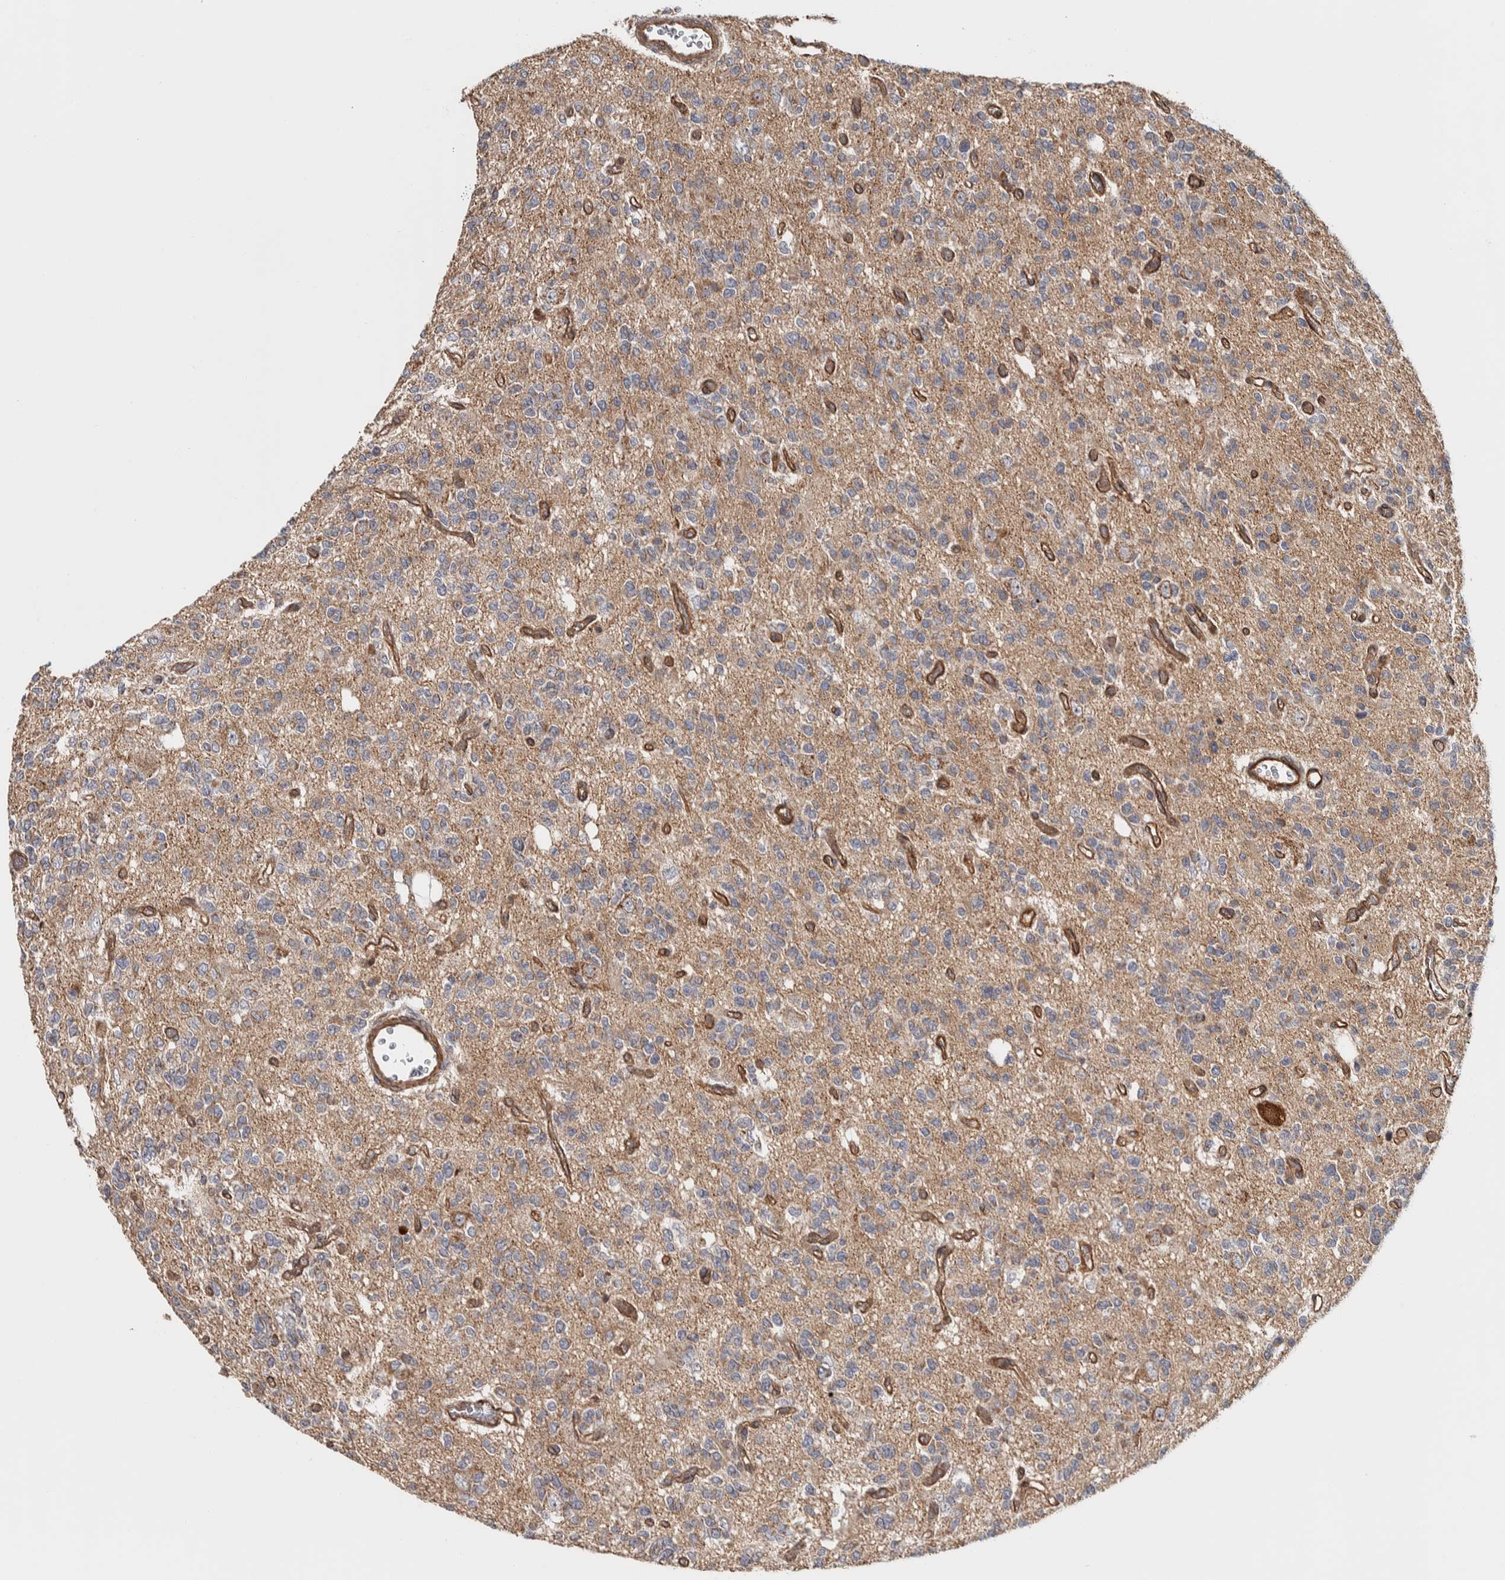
{"staining": {"intensity": "negative", "quantity": "none", "location": "none"}, "tissue": "glioma", "cell_type": "Tumor cells", "image_type": "cancer", "snomed": [{"axis": "morphology", "description": "Glioma, malignant, Low grade"}, {"axis": "topography", "description": "Brain"}], "caption": "Glioma was stained to show a protein in brown. There is no significant expression in tumor cells. (Brightfield microscopy of DAB (3,3'-diaminobenzidine) IHC at high magnification).", "gene": "CHMP4C", "patient": {"sex": "male", "age": 38}}